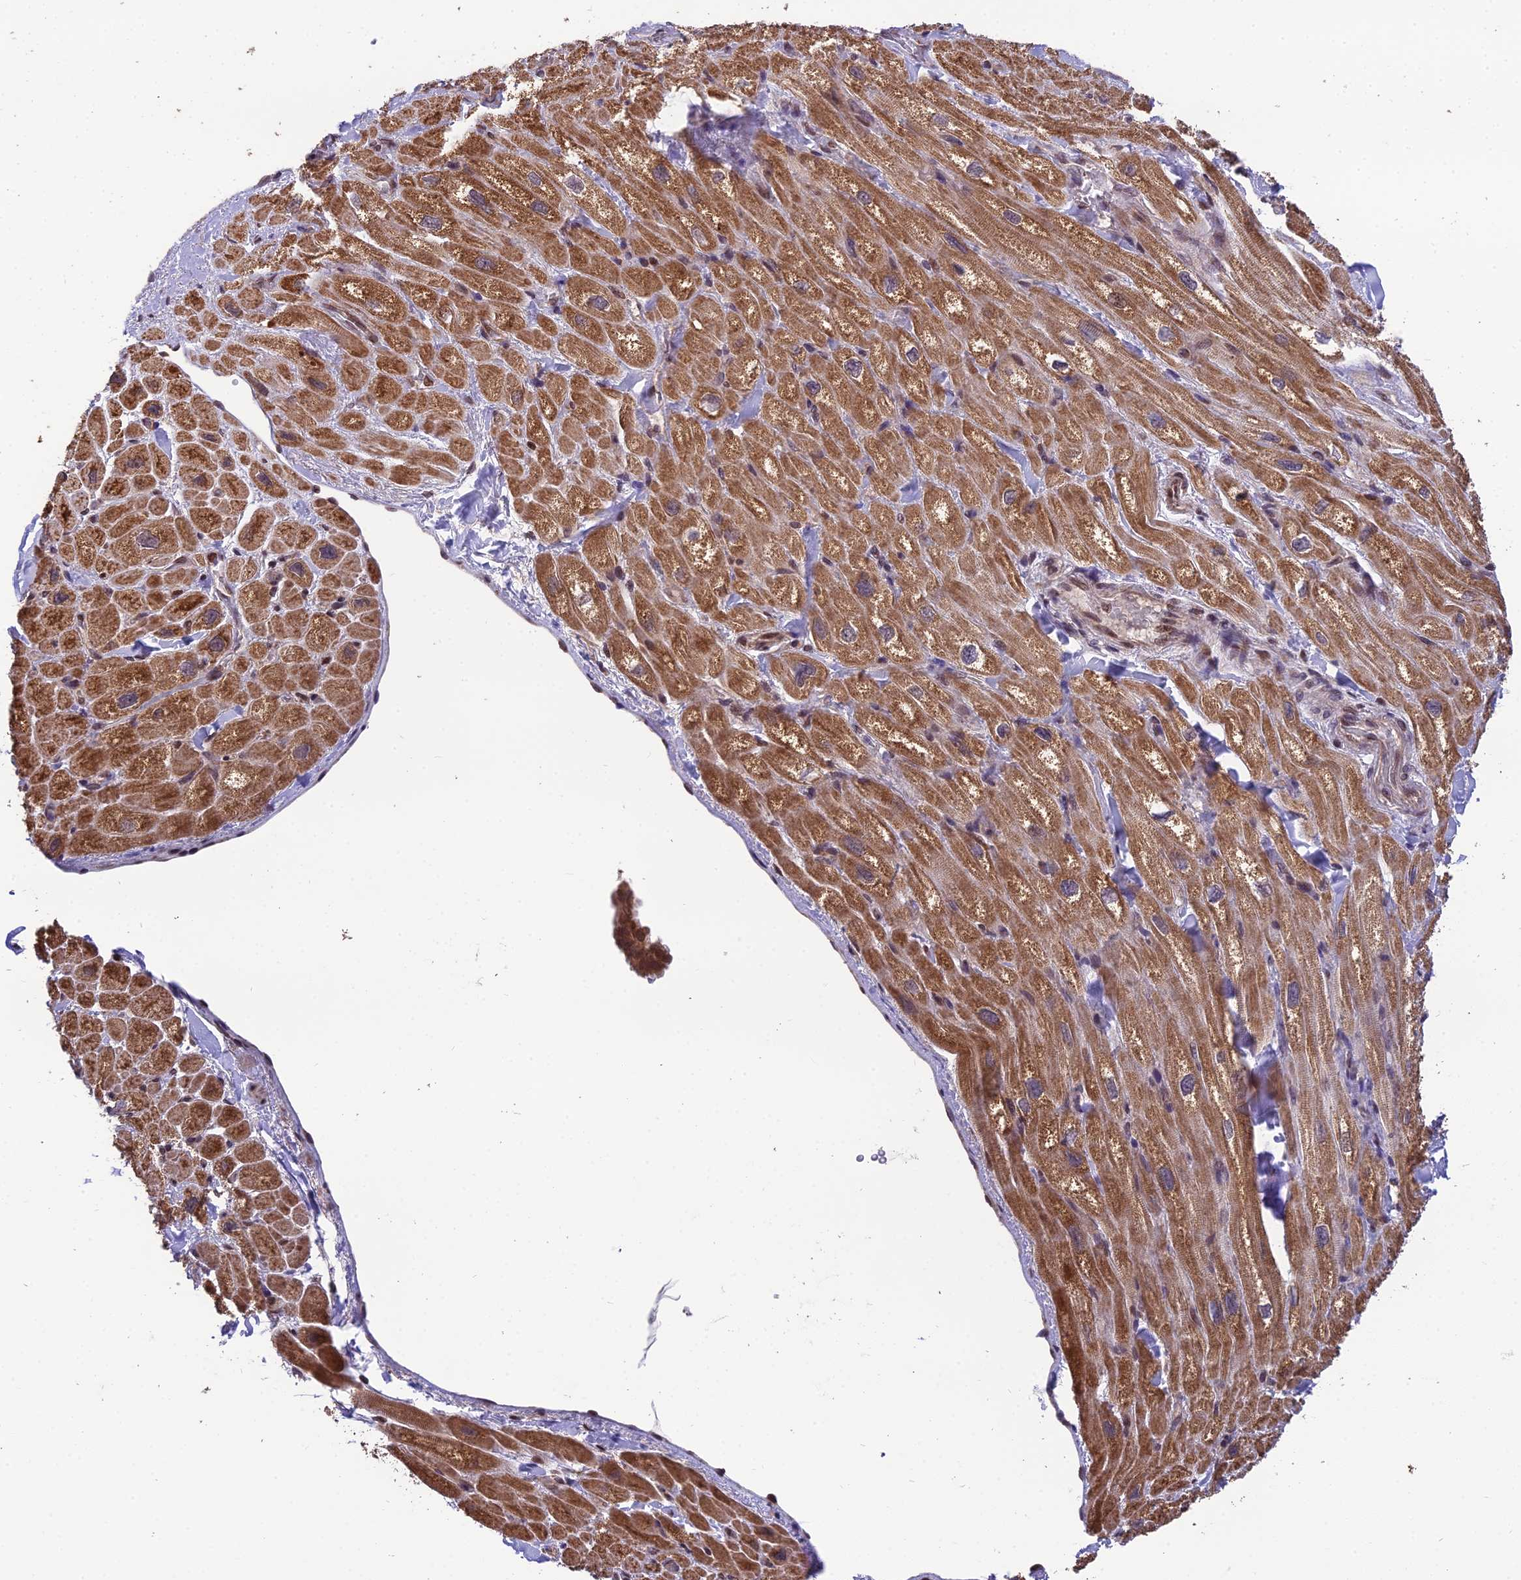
{"staining": {"intensity": "strong", "quantity": "25%-75%", "location": "cytoplasmic/membranous,nuclear"}, "tissue": "heart muscle", "cell_type": "Cardiomyocytes", "image_type": "normal", "snomed": [{"axis": "morphology", "description": "Normal tissue, NOS"}, {"axis": "topography", "description": "Heart"}], "caption": "Cardiomyocytes reveal high levels of strong cytoplasmic/membranous,nuclear staining in about 25%-75% of cells in normal heart muscle. (IHC, brightfield microscopy, high magnification).", "gene": "CYP2R1", "patient": {"sex": "male", "age": 65}}